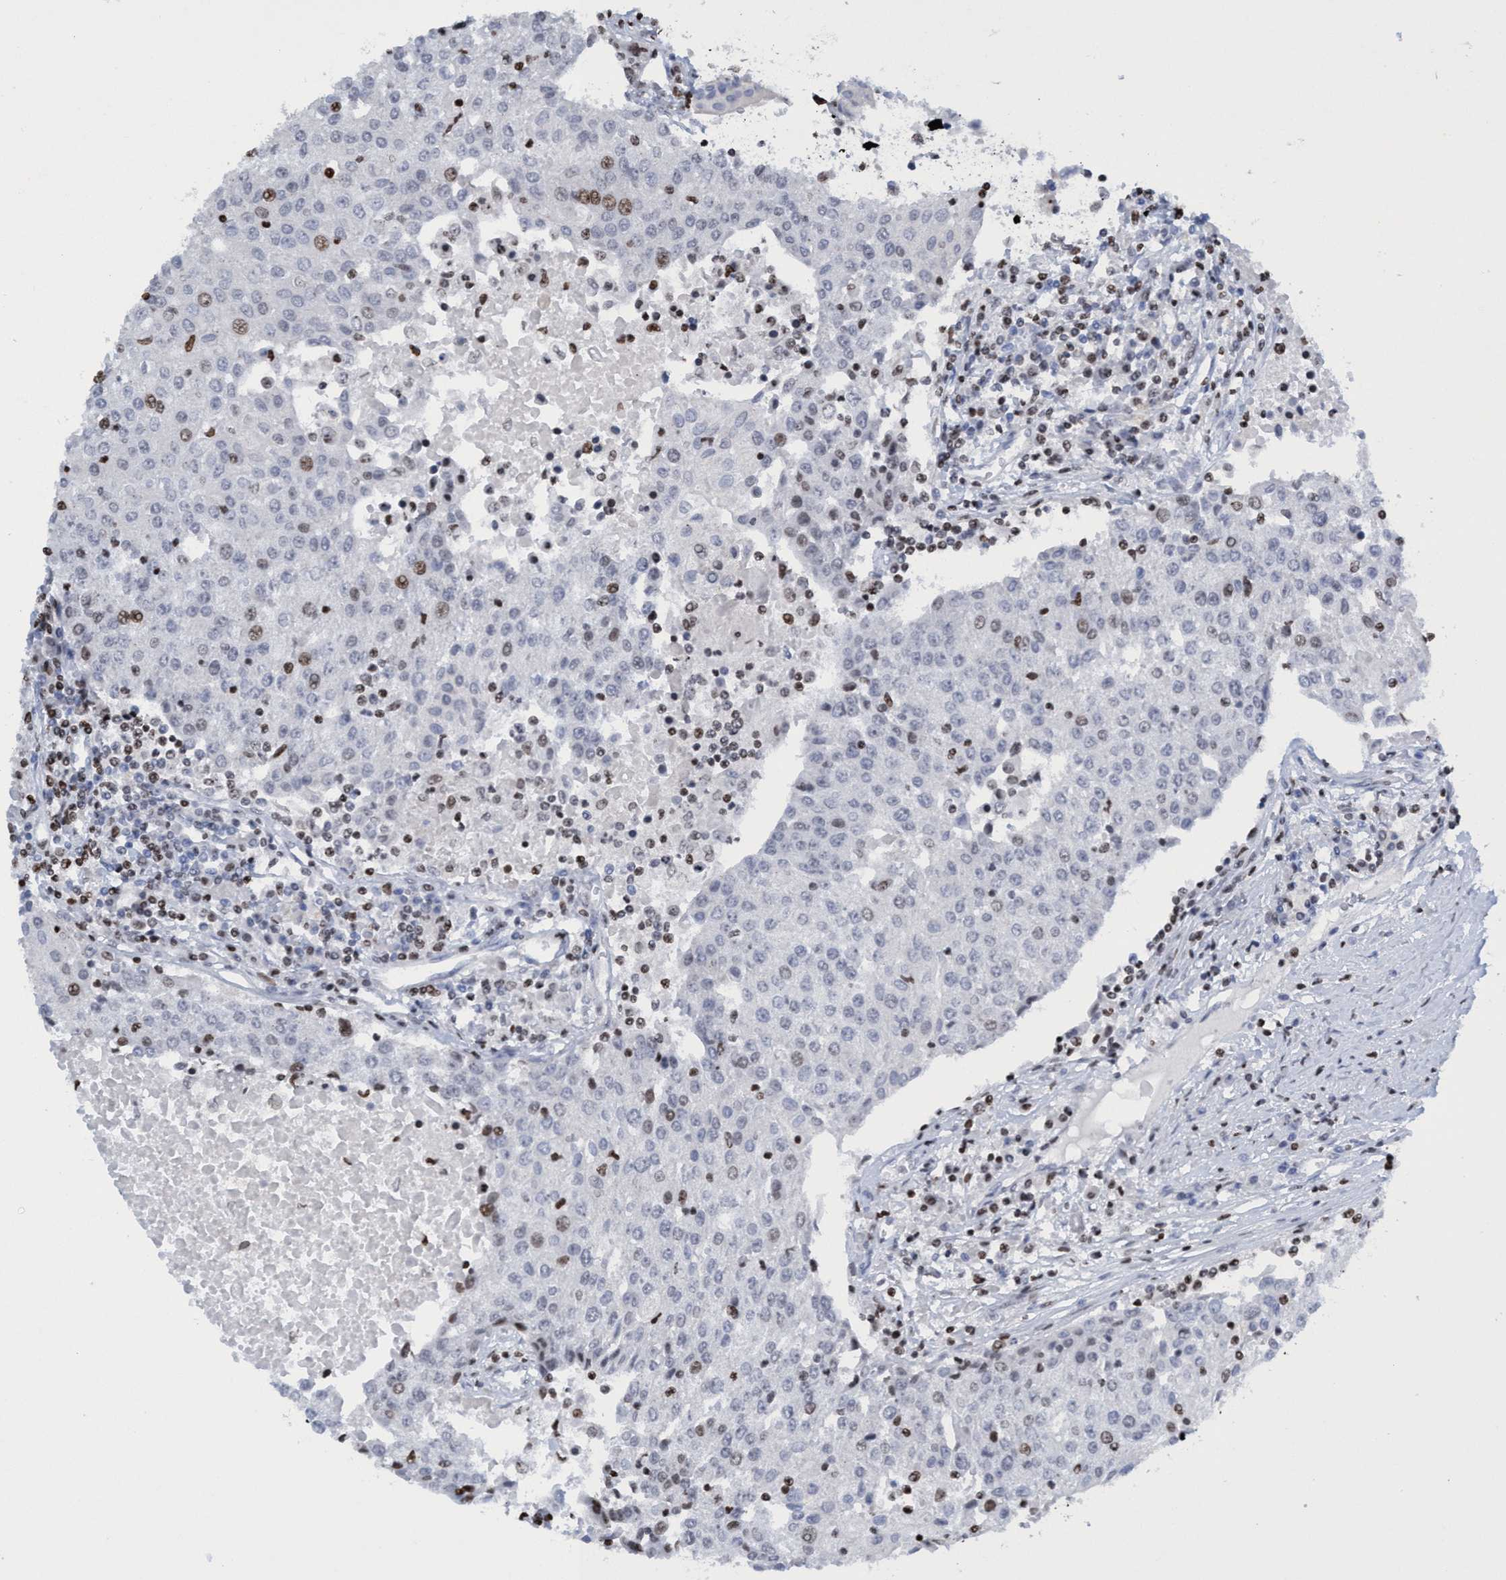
{"staining": {"intensity": "moderate", "quantity": "<25%", "location": "nuclear"}, "tissue": "urothelial cancer", "cell_type": "Tumor cells", "image_type": "cancer", "snomed": [{"axis": "morphology", "description": "Urothelial carcinoma, High grade"}, {"axis": "topography", "description": "Urinary bladder"}], "caption": "DAB immunohistochemical staining of high-grade urothelial carcinoma shows moderate nuclear protein staining in approximately <25% of tumor cells.", "gene": "CBX2", "patient": {"sex": "female", "age": 85}}